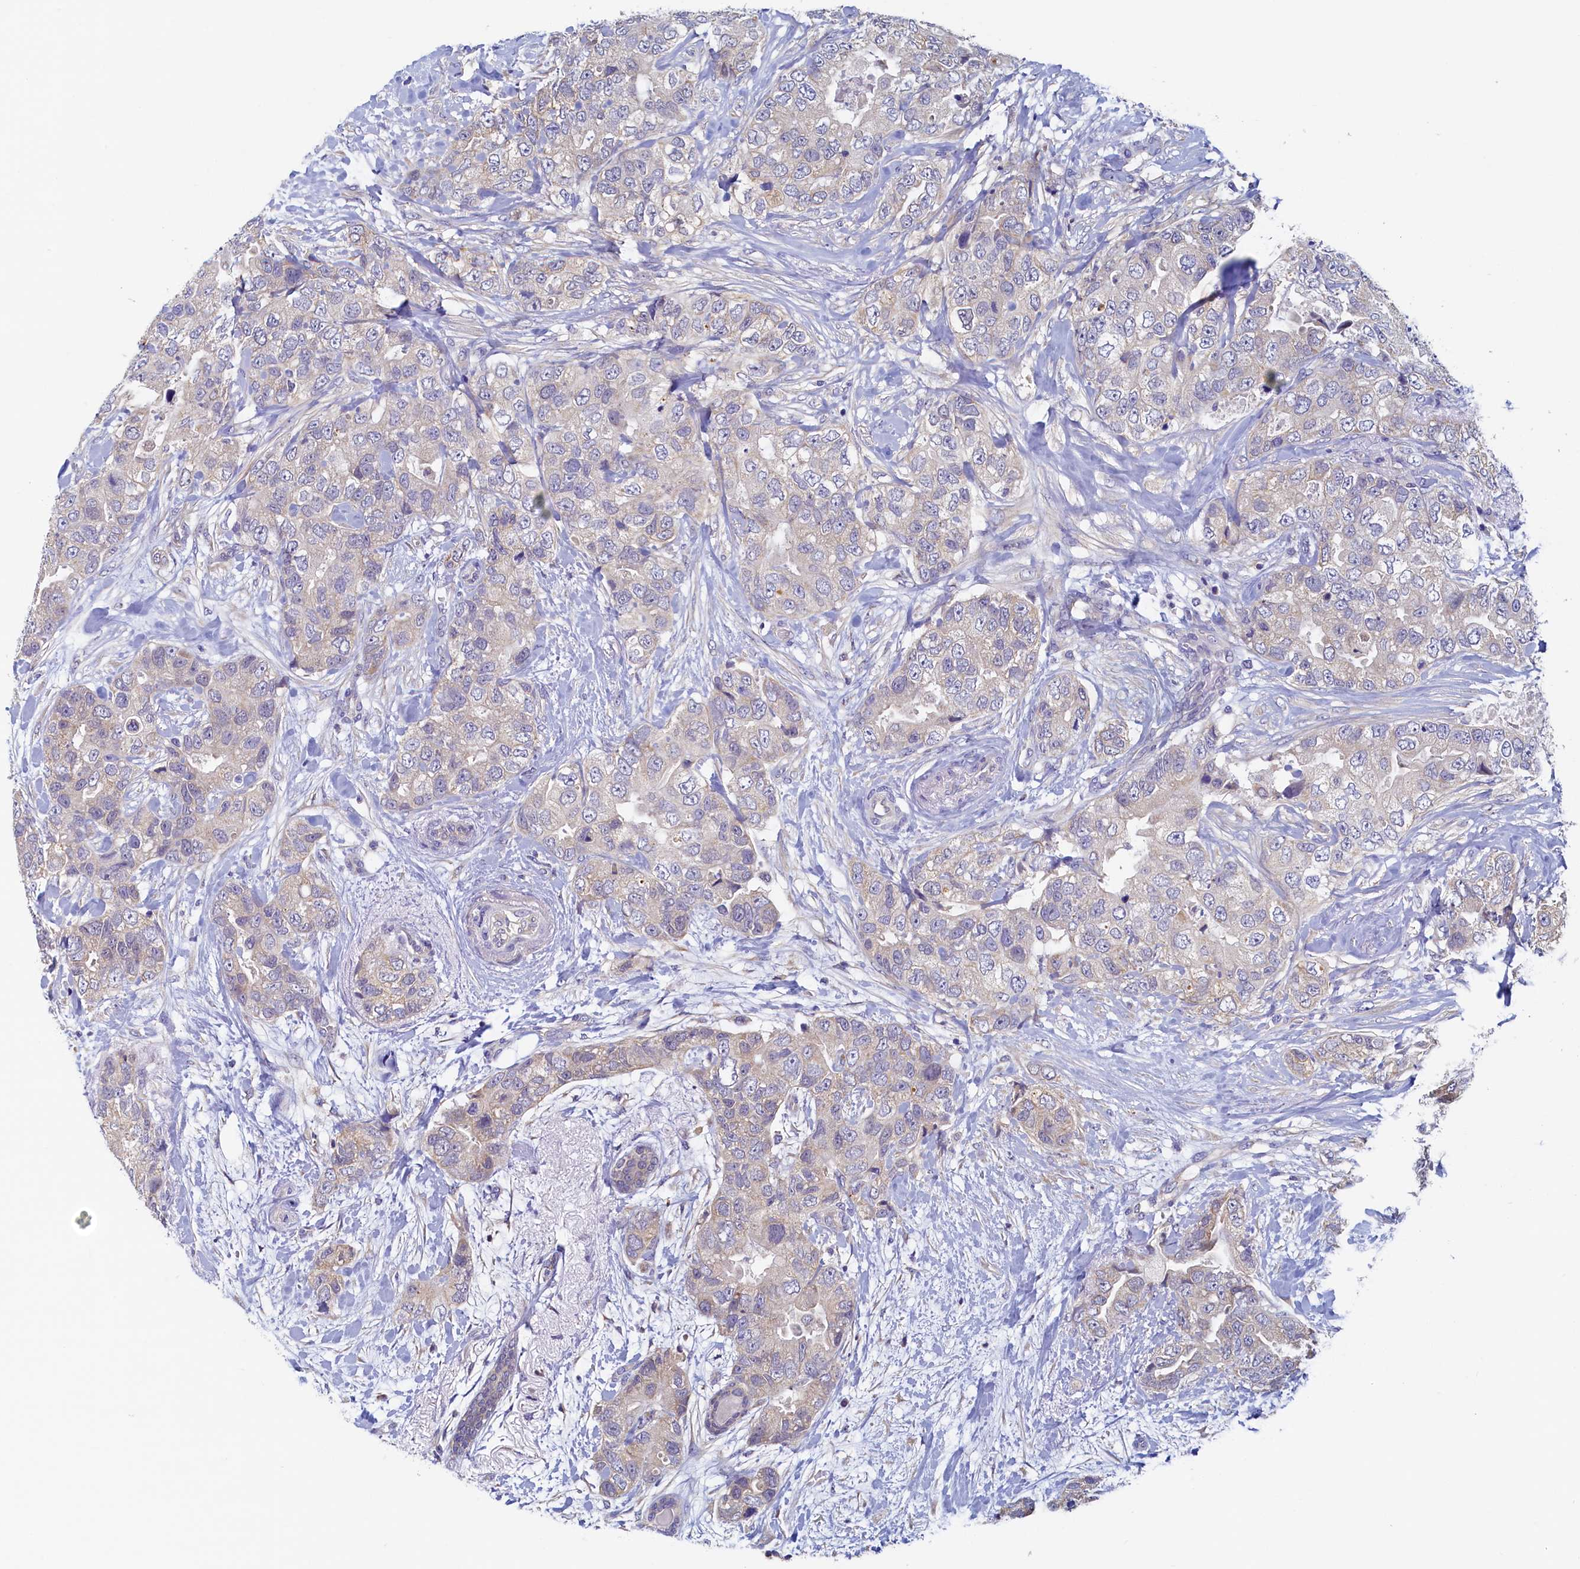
{"staining": {"intensity": "weak", "quantity": "<25%", "location": "cytoplasmic/membranous"}, "tissue": "breast cancer", "cell_type": "Tumor cells", "image_type": "cancer", "snomed": [{"axis": "morphology", "description": "Duct carcinoma"}, {"axis": "topography", "description": "Breast"}], "caption": "Immunohistochemical staining of human breast cancer (intraductal carcinoma) shows no significant expression in tumor cells.", "gene": "DTD1", "patient": {"sex": "female", "age": 62}}